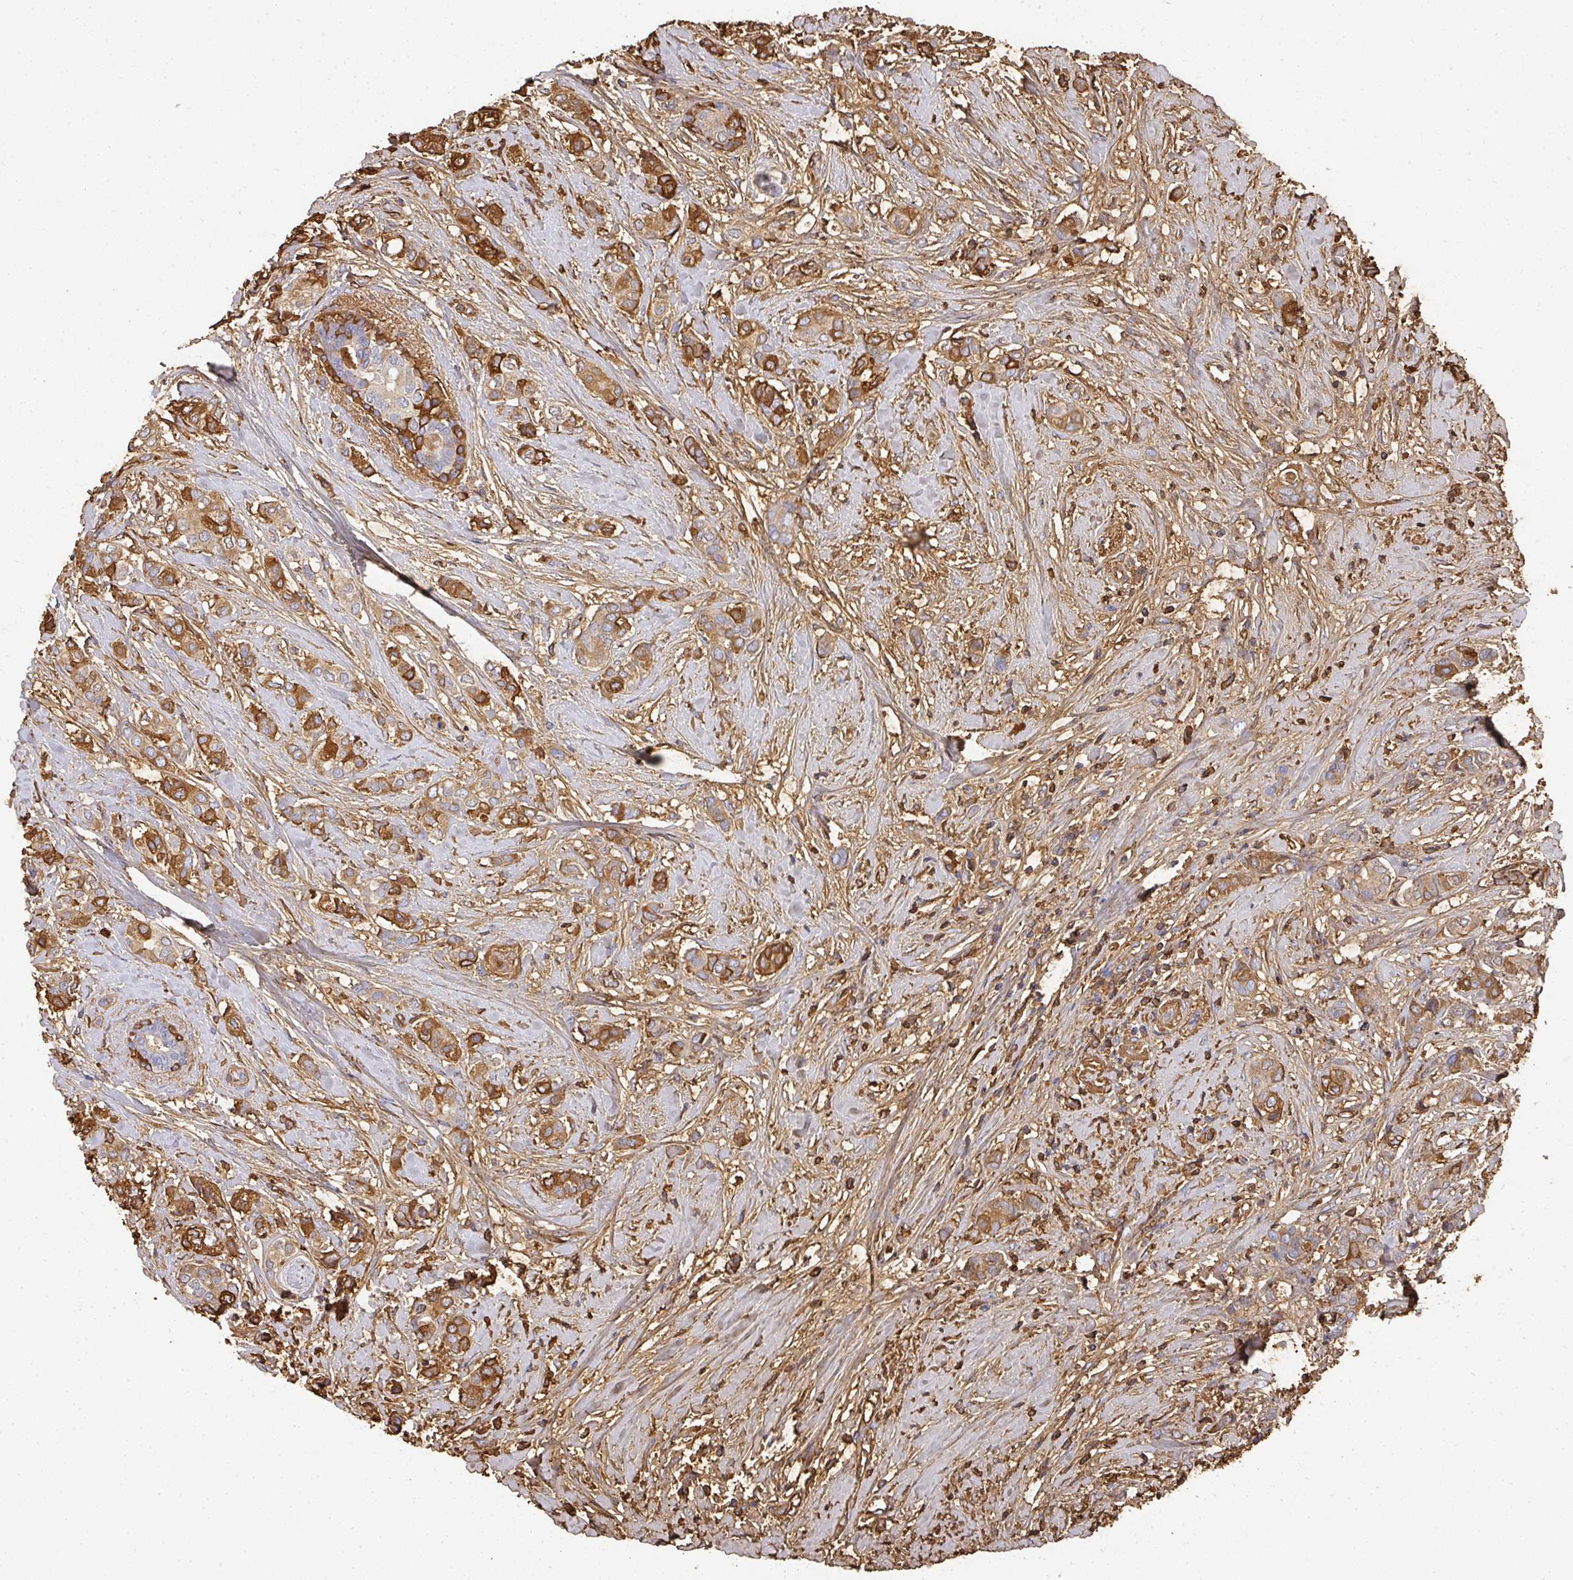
{"staining": {"intensity": "moderate", "quantity": "<25%", "location": "cytoplasmic/membranous"}, "tissue": "breast cancer", "cell_type": "Tumor cells", "image_type": "cancer", "snomed": [{"axis": "morphology", "description": "Duct carcinoma"}, {"axis": "topography", "description": "Breast"}], "caption": "Moderate cytoplasmic/membranous positivity is appreciated in approximately <25% of tumor cells in breast cancer (intraductal carcinoma). The protein is stained brown, and the nuclei are stained in blue (DAB (3,3'-diaminobenzidine) IHC with brightfield microscopy, high magnification).", "gene": "ALB", "patient": {"sex": "female", "age": 73}}